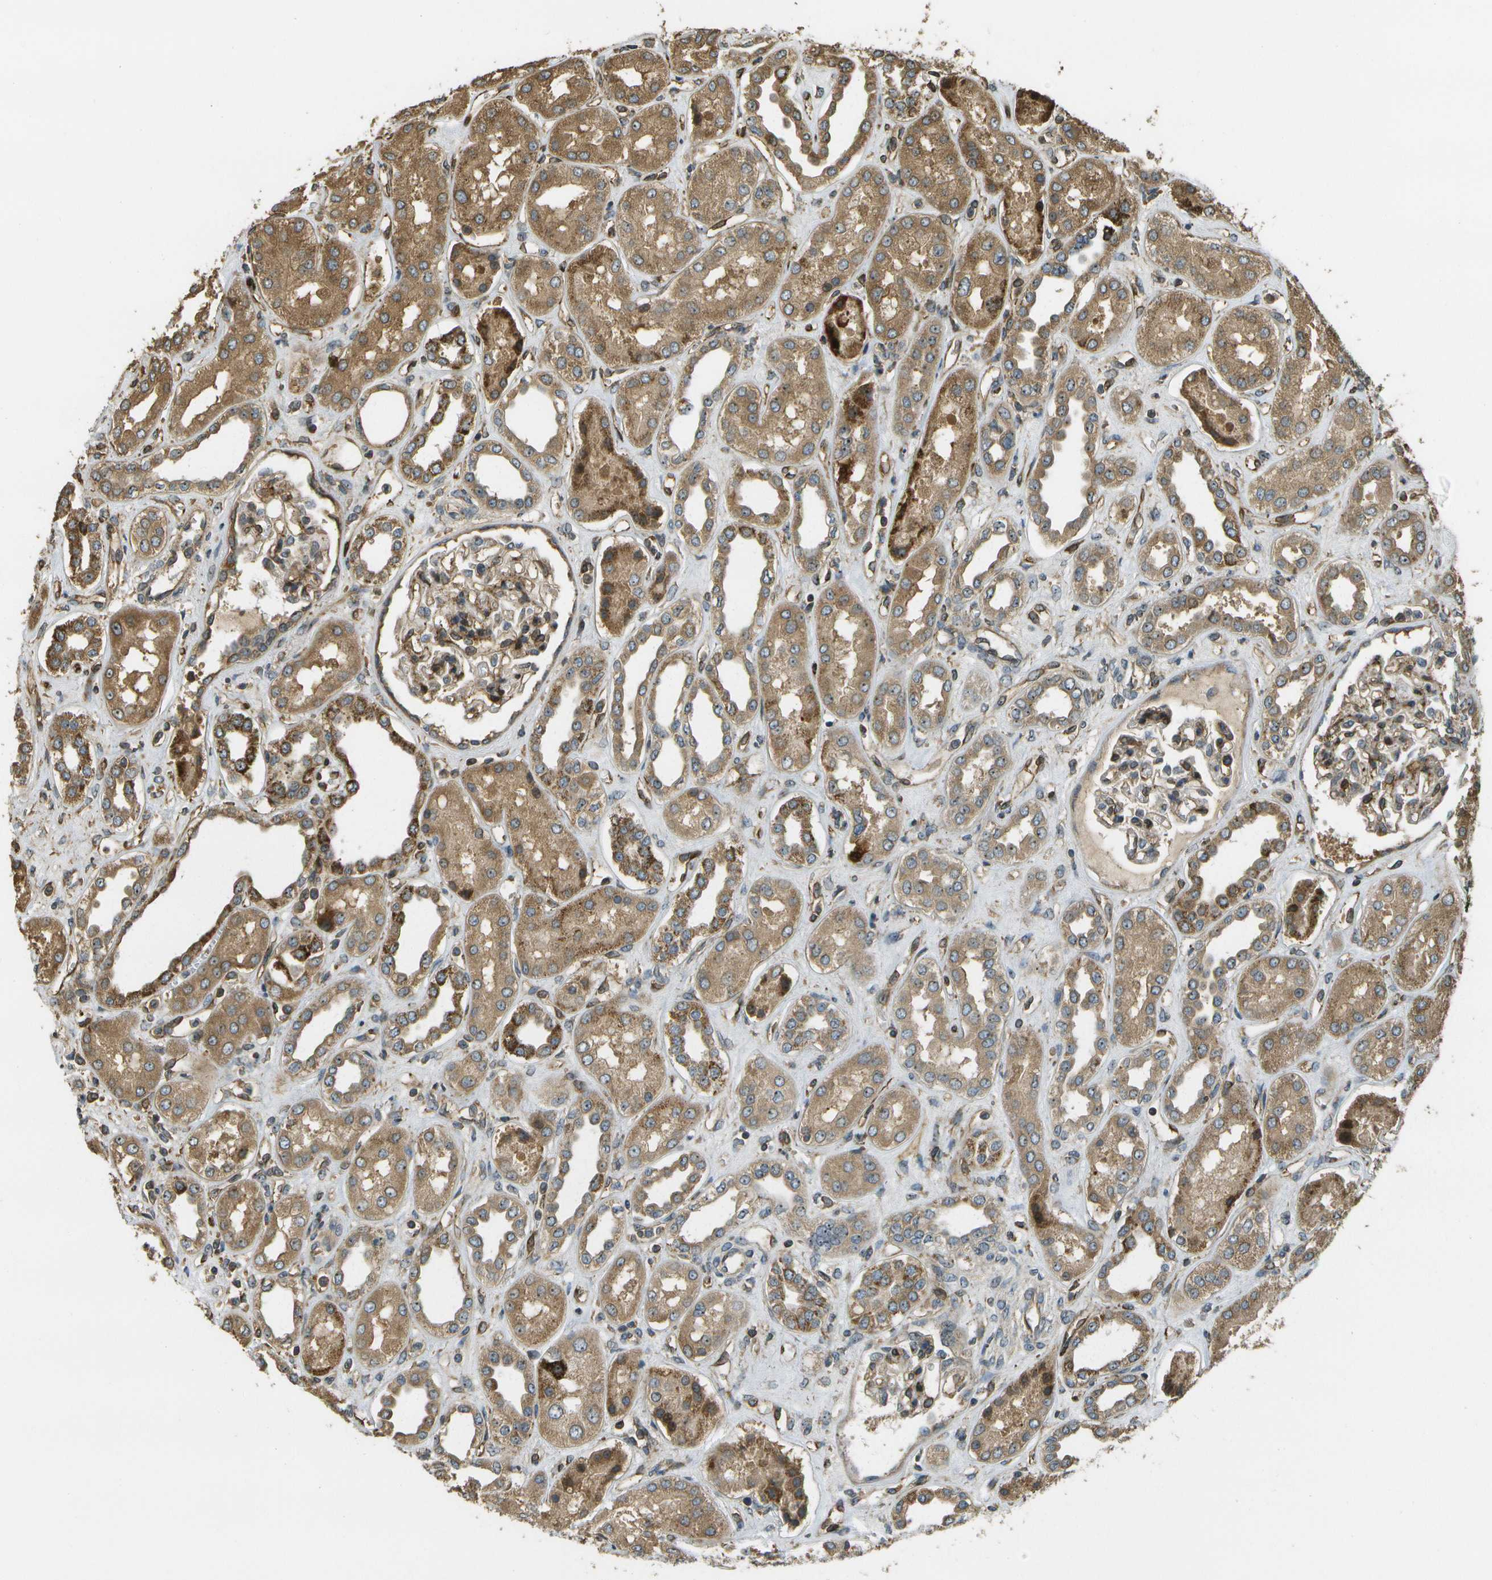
{"staining": {"intensity": "moderate", "quantity": "25%-75%", "location": "cytoplasmic/membranous"}, "tissue": "kidney", "cell_type": "Cells in glomeruli", "image_type": "normal", "snomed": [{"axis": "morphology", "description": "Normal tissue, NOS"}, {"axis": "topography", "description": "Kidney"}], "caption": "Kidney stained with a brown dye shows moderate cytoplasmic/membranous positive positivity in about 25%-75% of cells in glomeruli.", "gene": "LRP12", "patient": {"sex": "male", "age": 59}}